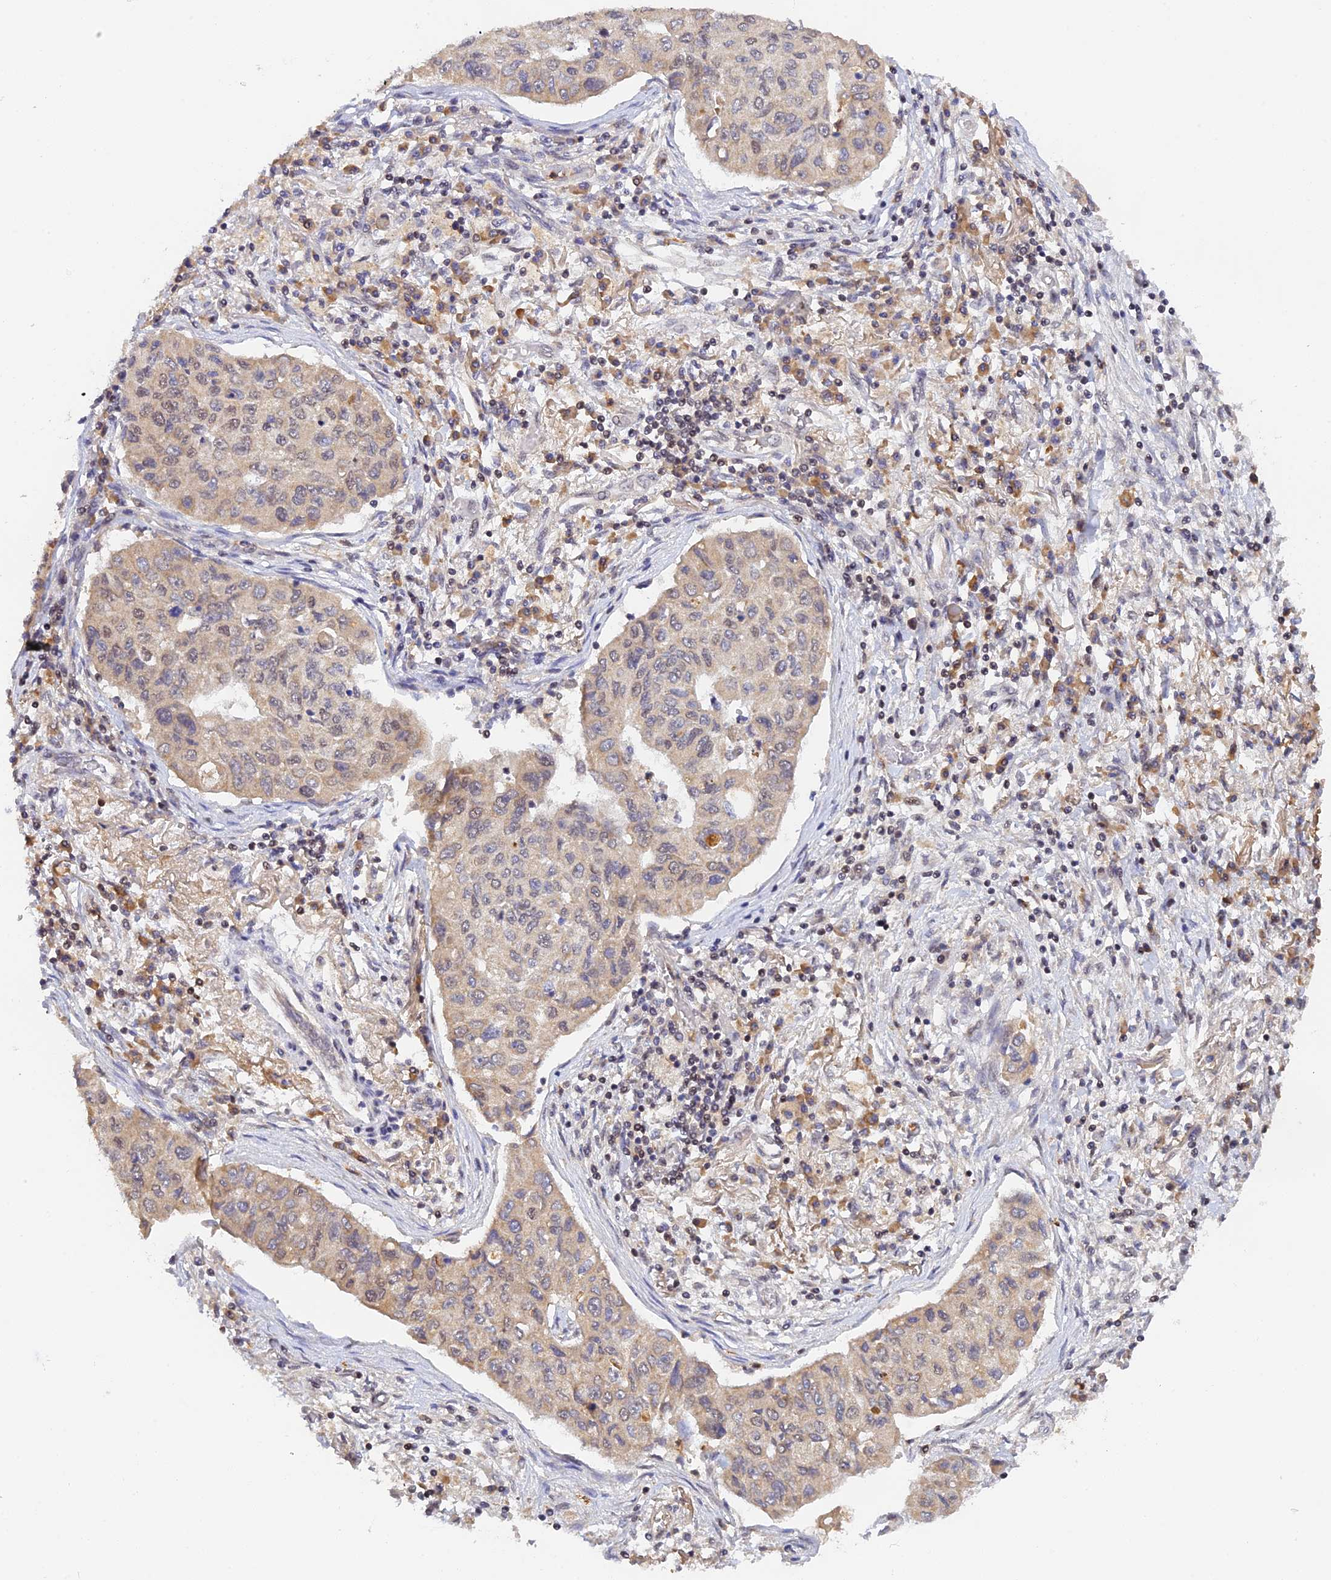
{"staining": {"intensity": "weak", "quantity": "<25%", "location": "nuclear"}, "tissue": "lung cancer", "cell_type": "Tumor cells", "image_type": "cancer", "snomed": [{"axis": "morphology", "description": "Squamous cell carcinoma, NOS"}, {"axis": "topography", "description": "Lung"}], "caption": "The immunohistochemistry (IHC) photomicrograph has no significant expression in tumor cells of lung squamous cell carcinoma tissue.", "gene": "PEX16", "patient": {"sex": "male", "age": 74}}